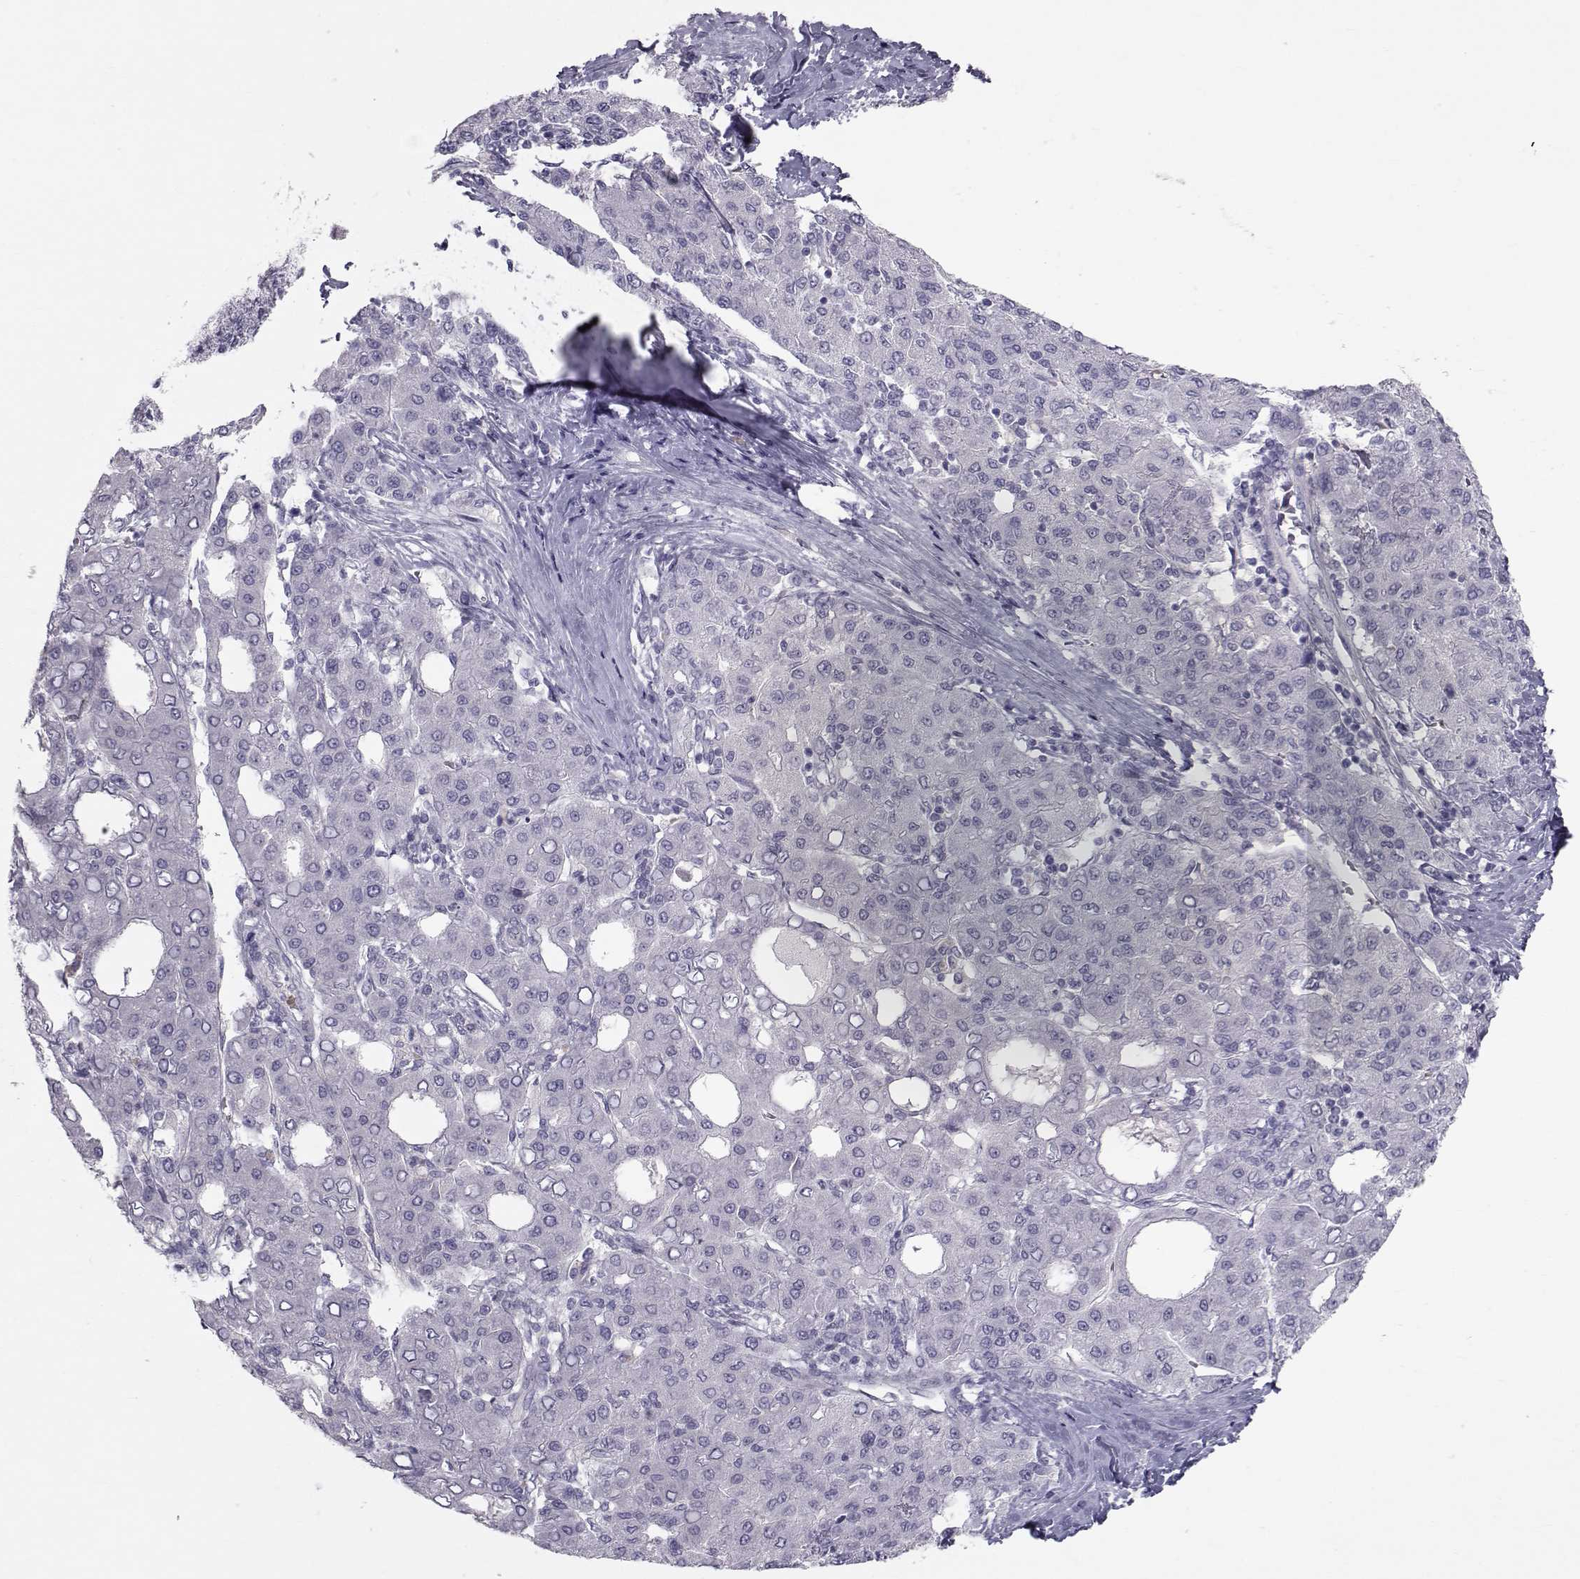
{"staining": {"intensity": "negative", "quantity": "none", "location": "none"}, "tissue": "liver cancer", "cell_type": "Tumor cells", "image_type": "cancer", "snomed": [{"axis": "morphology", "description": "Carcinoma, Hepatocellular, NOS"}, {"axis": "topography", "description": "Liver"}], "caption": "Liver hepatocellular carcinoma was stained to show a protein in brown. There is no significant staining in tumor cells.", "gene": "GARIN3", "patient": {"sex": "male", "age": 65}}